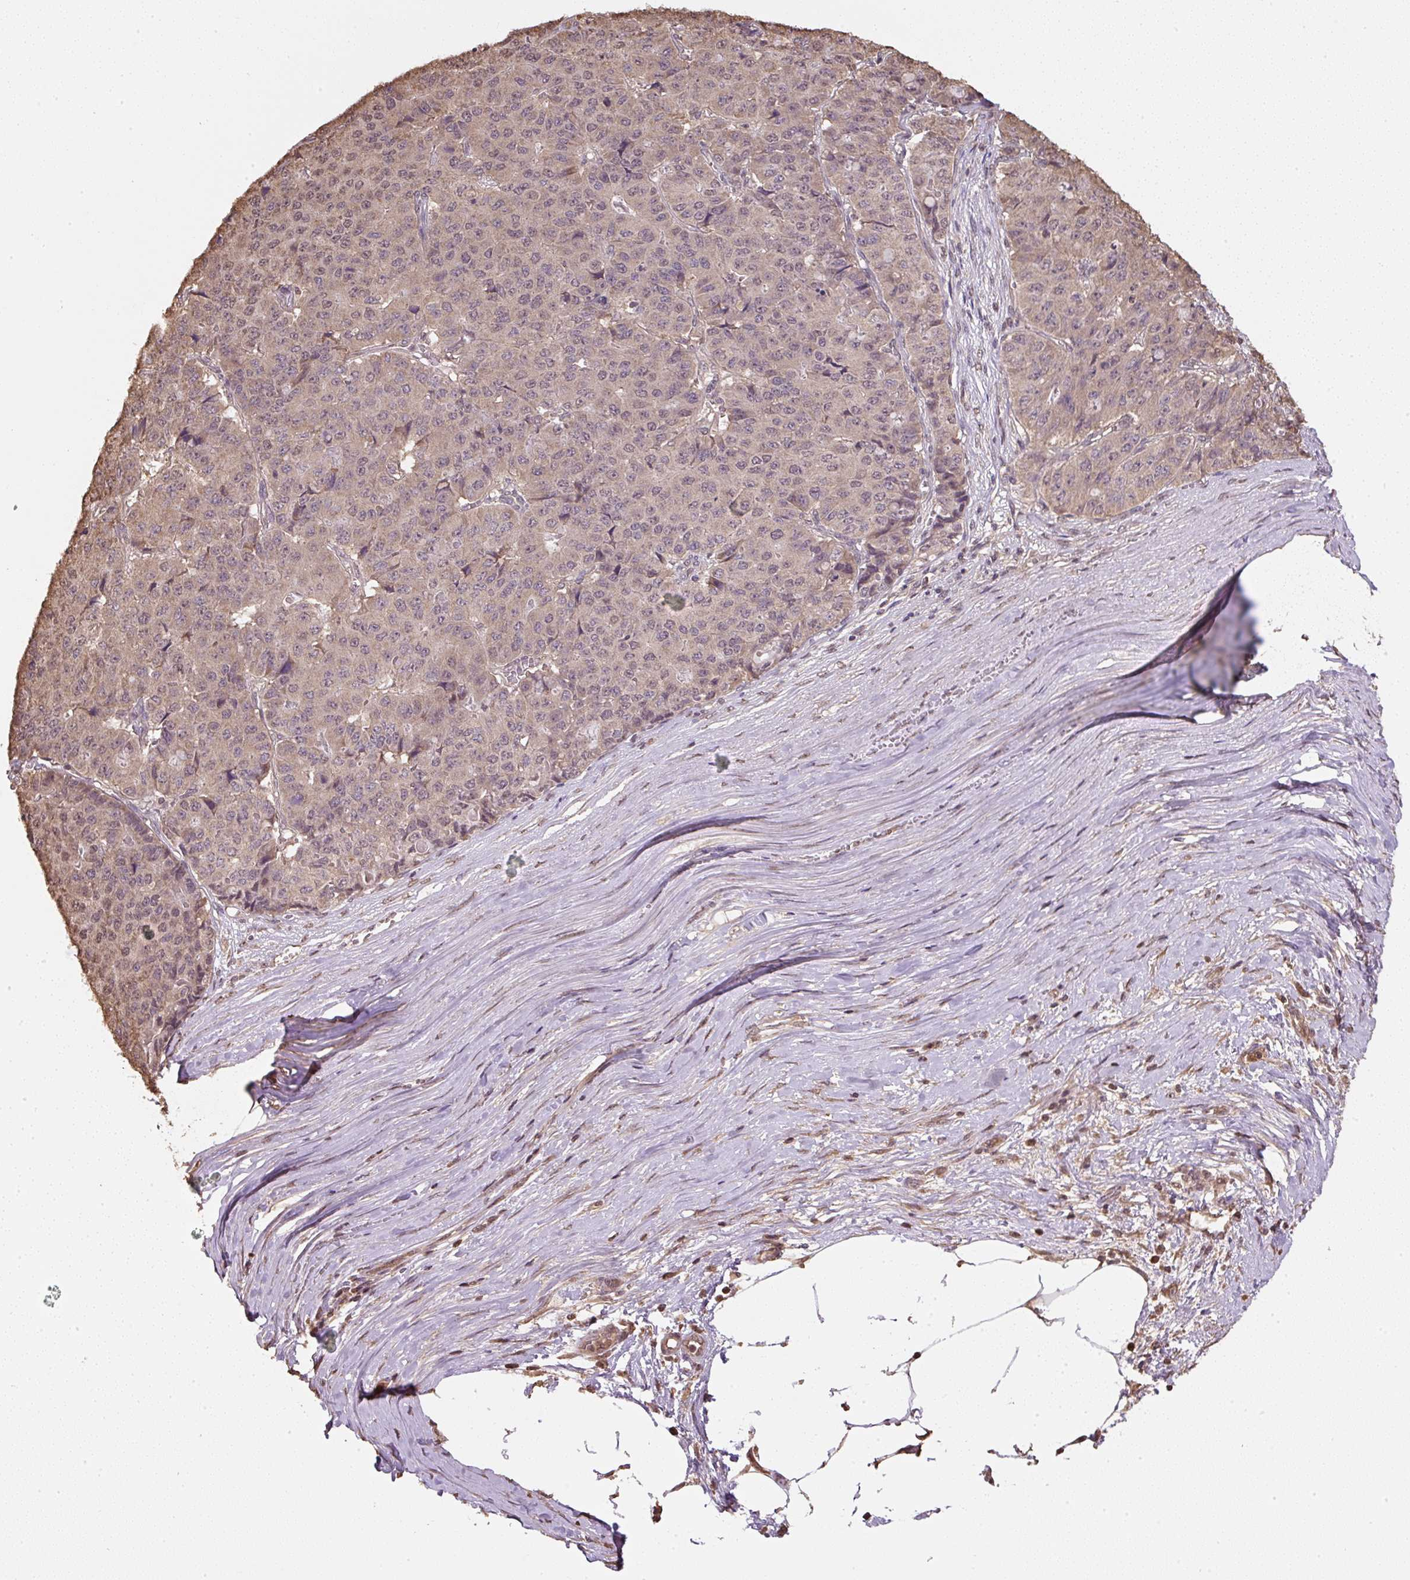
{"staining": {"intensity": "weak", "quantity": ">75%", "location": "cytoplasmic/membranous,nuclear"}, "tissue": "pancreatic cancer", "cell_type": "Tumor cells", "image_type": "cancer", "snomed": [{"axis": "morphology", "description": "Adenocarcinoma, NOS"}, {"axis": "topography", "description": "Pancreas"}], "caption": "The image demonstrates a brown stain indicating the presence of a protein in the cytoplasmic/membranous and nuclear of tumor cells in adenocarcinoma (pancreatic).", "gene": "TMEM170B", "patient": {"sex": "male", "age": 50}}